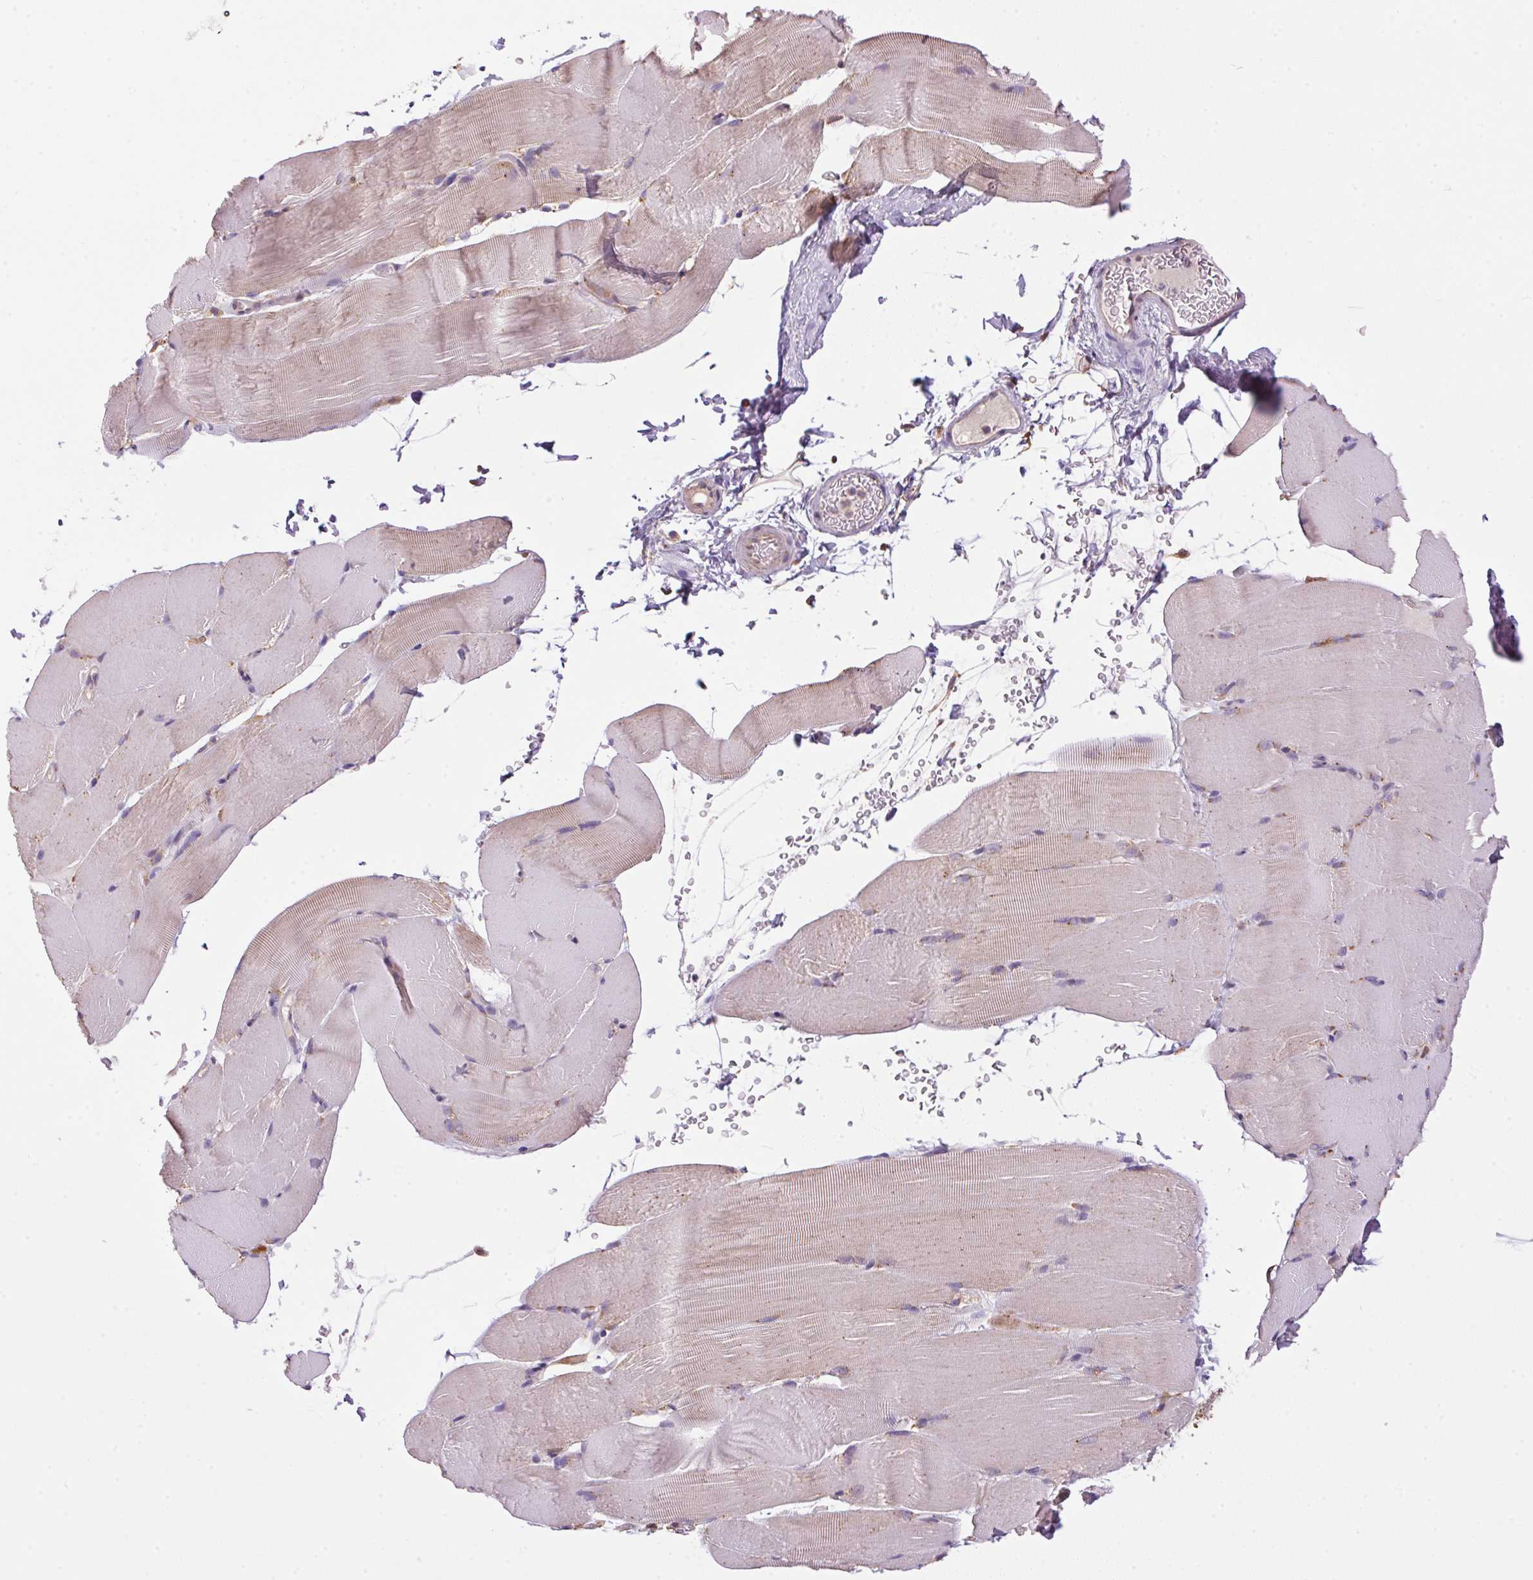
{"staining": {"intensity": "weak", "quantity": "25%-75%", "location": "cytoplasmic/membranous"}, "tissue": "skeletal muscle", "cell_type": "Myocytes", "image_type": "normal", "snomed": [{"axis": "morphology", "description": "Normal tissue, NOS"}, {"axis": "topography", "description": "Skeletal muscle"}], "caption": "Skeletal muscle stained for a protein (brown) displays weak cytoplasmic/membranous positive positivity in about 25%-75% of myocytes.", "gene": "ADH5", "patient": {"sex": "female", "age": 37}}